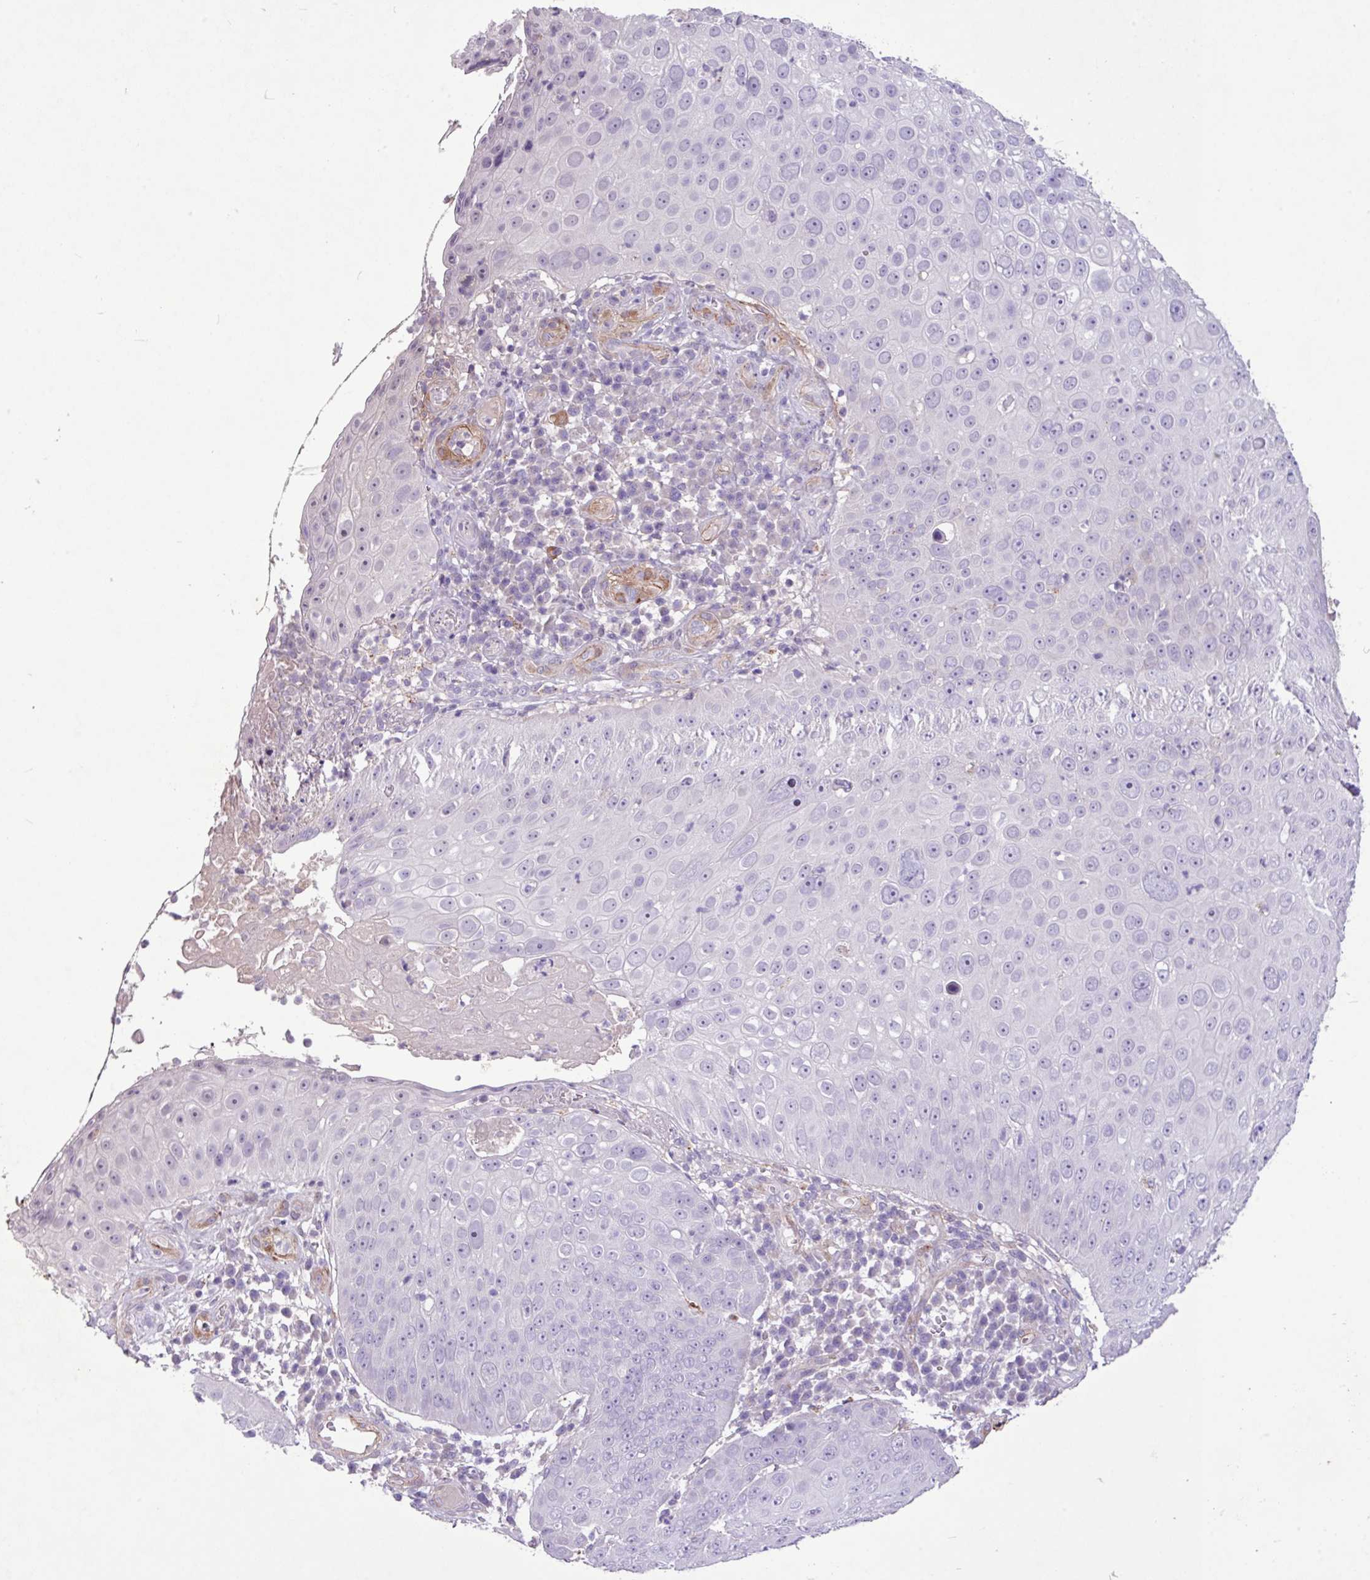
{"staining": {"intensity": "negative", "quantity": "none", "location": "none"}, "tissue": "skin cancer", "cell_type": "Tumor cells", "image_type": "cancer", "snomed": [{"axis": "morphology", "description": "Squamous cell carcinoma, NOS"}, {"axis": "topography", "description": "Skin"}], "caption": "Immunohistochemistry of skin cancer (squamous cell carcinoma) shows no expression in tumor cells.", "gene": "CD248", "patient": {"sex": "male", "age": 71}}